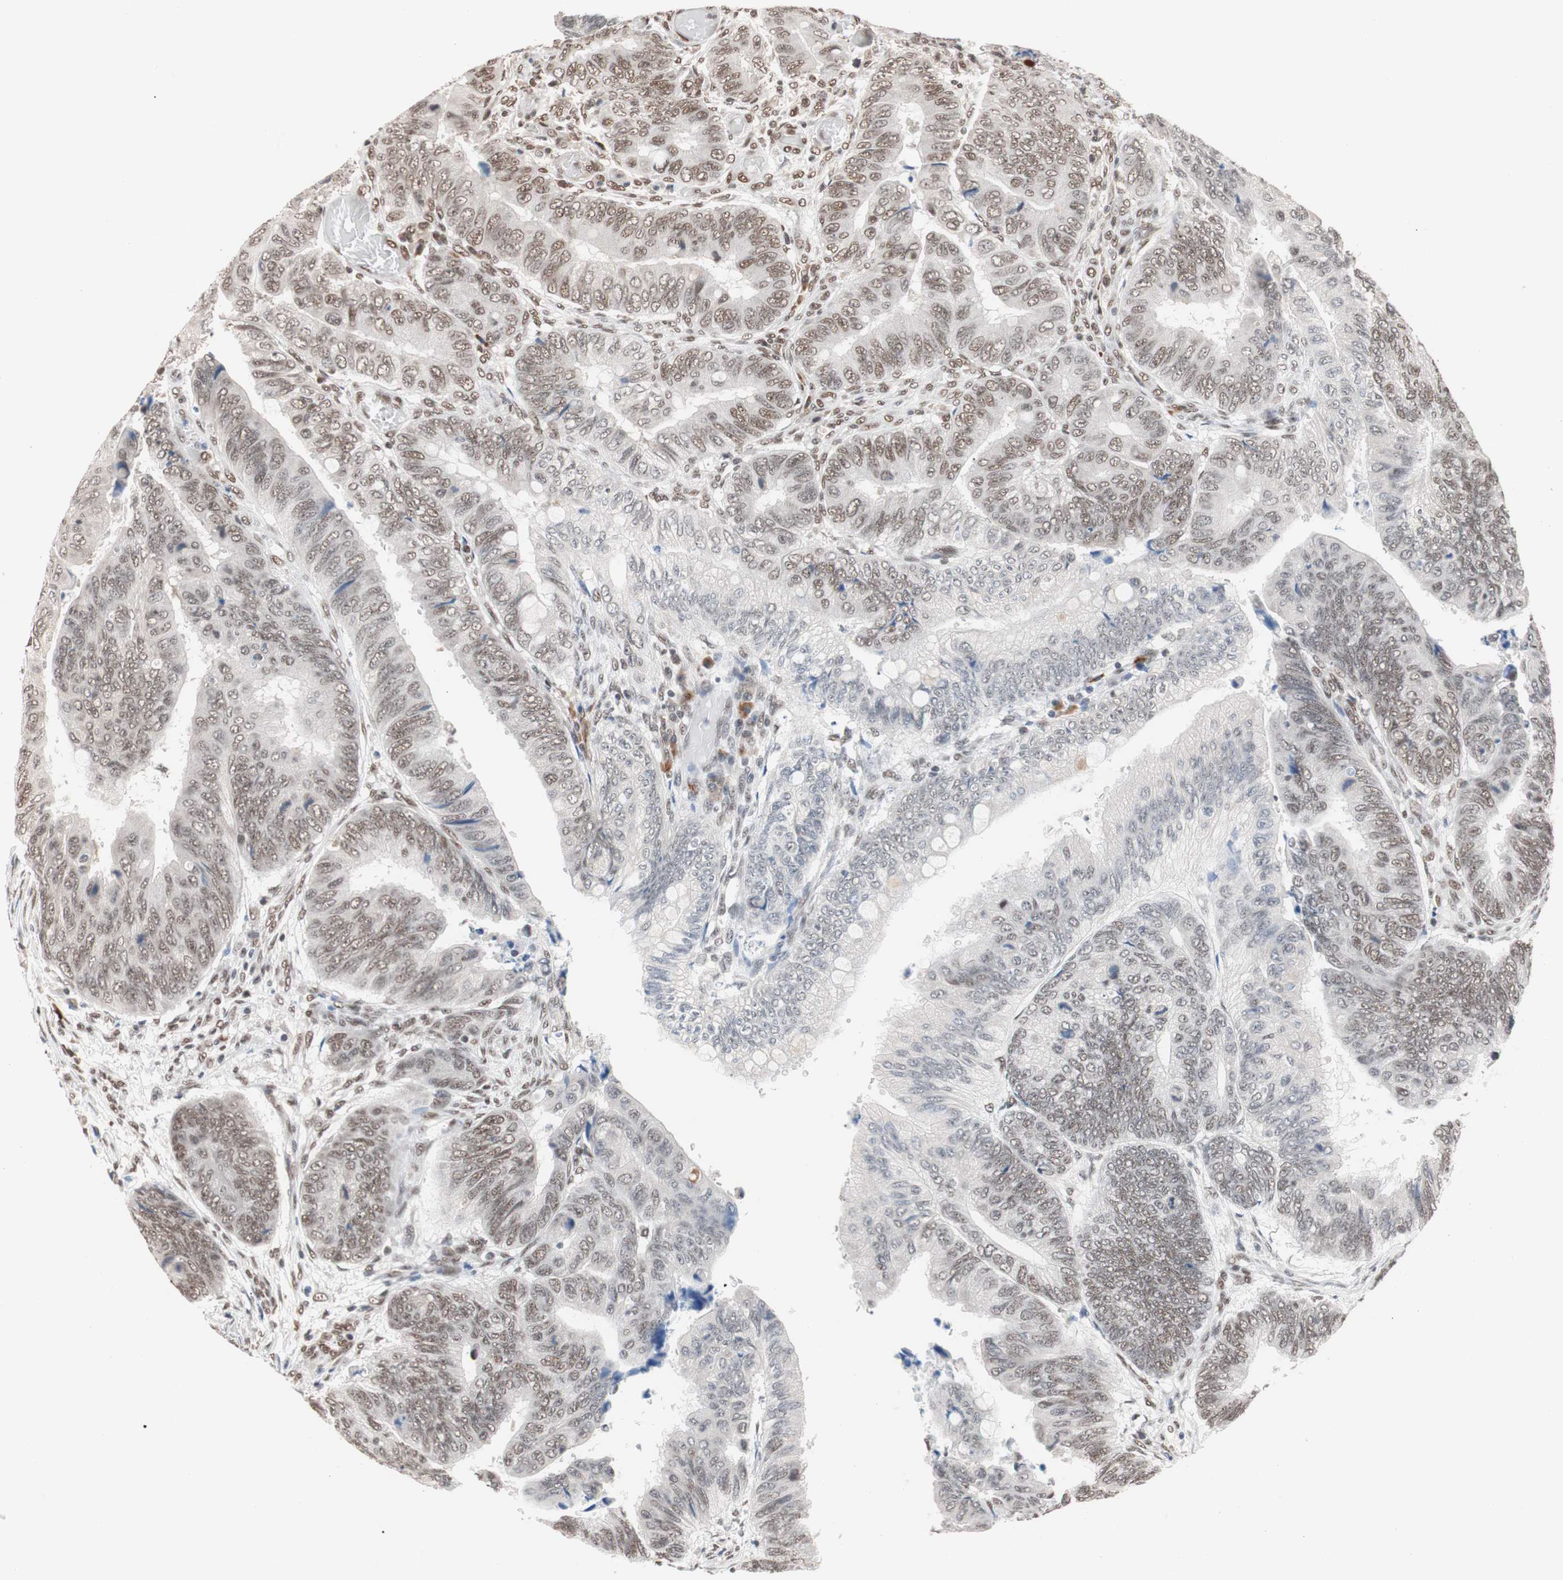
{"staining": {"intensity": "moderate", "quantity": ">75%", "location": "nuclear"}, "tissue": "colorectal cancer", "cell_type": "Tumor cells", "image_type": "cancer", "snomed": [{"axis": "morphology", "description": "Normal tissue, NOS"}, {"axis": "morphology", "description": "Adenocarcinoma, NOS"}, {"axis": "topography", "description": "Rectum"}, {"axis": "topography", "description": "Peripheral nerve tissue"}], "caption": "Brown immunohistochemical staining in colorectal cancer (adenocarcinoma) displays moderate nuclear staining in approximately >75% of tumor cells.", "gene": "CHAMP1", "patient": {"sex": "male", "age": 92}}